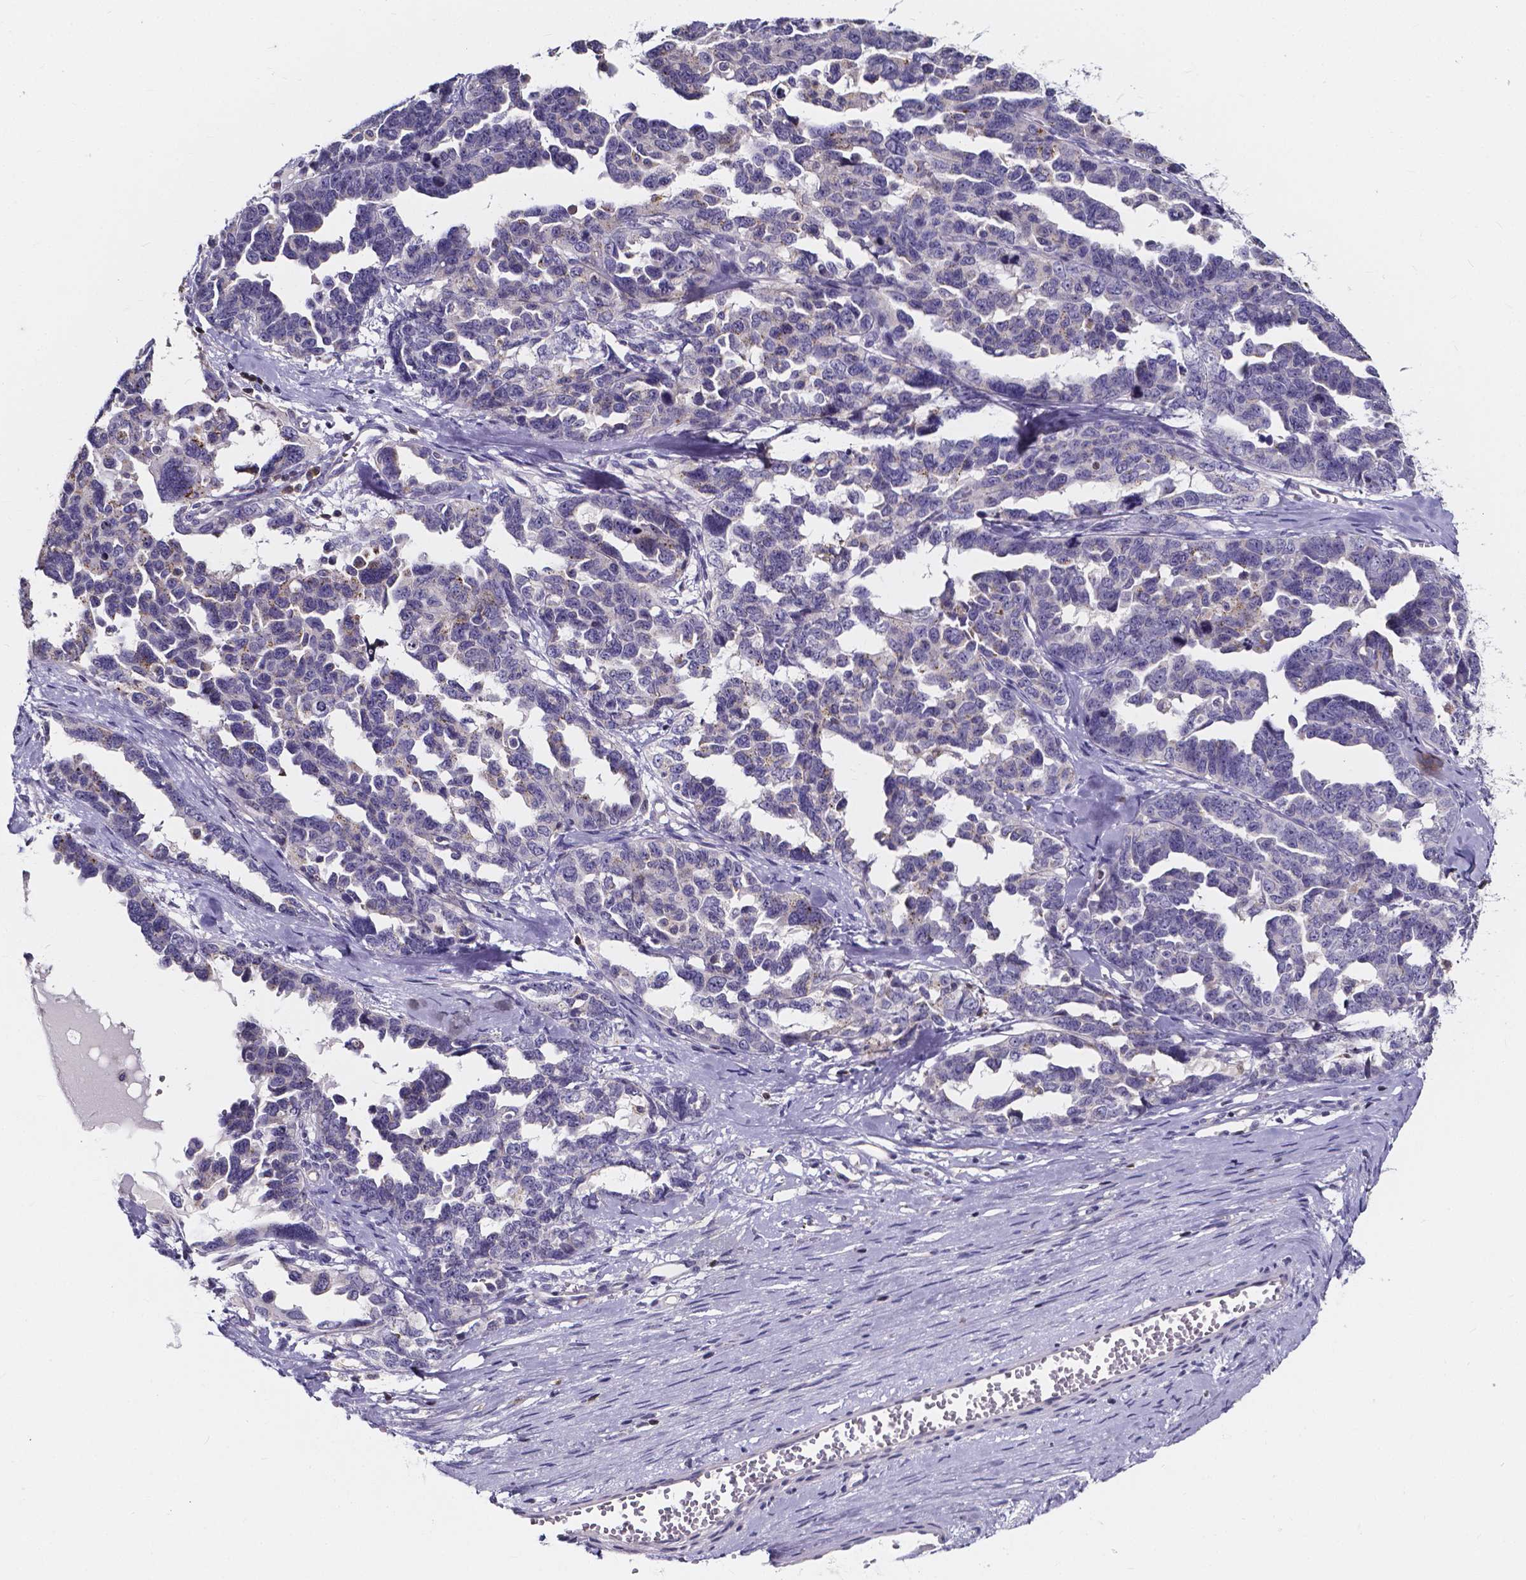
{"staining": {"intensity": "moderate", "quantity": "<25%", "location": "cytoplasmic/membranous"}, "tissue": "ovarian cancer", "cell_type": "Tumor cells", "image_type": "cancer", "snomed": [{"axis": "morphology", "description": "Cystadenocarcinoma, serous, NOS"}, {"axis": "topography", "description": "Ovary"}], "caption": "Immunohistochemistry (IHC) of ovarian cancer exhibits low levels of moderate cytoplasmic/membranous staining in approximately <25% of tumor cells.", "gene": "THEMIS", "patient": {"sex": "female", "age": 69}}